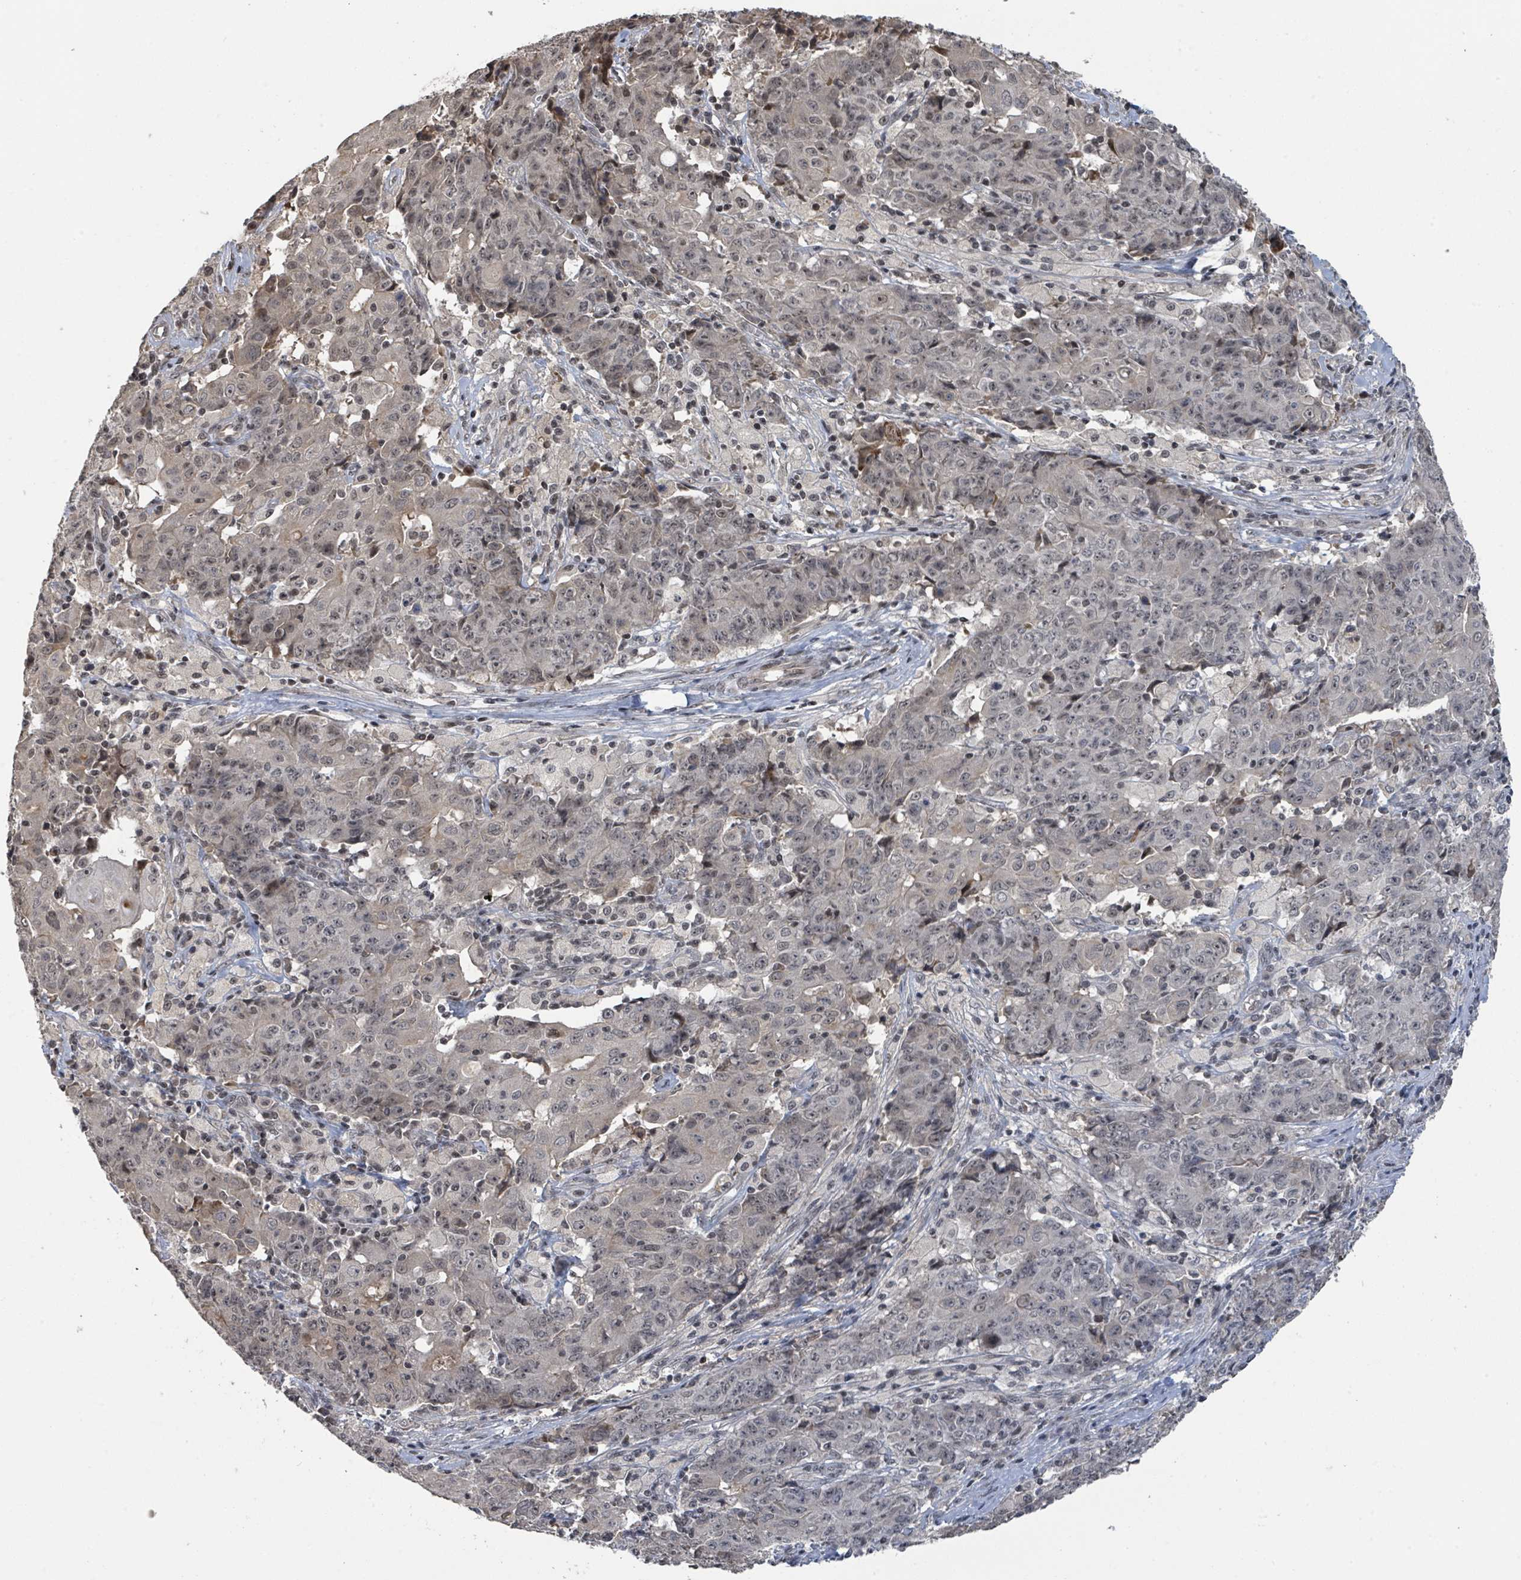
{"staining": {"intensity": "weak", "quantity": "25%-75%", "location": "nuclear"}, "tissue": "ovarian cancer", "cell_type": "Tumor cells", "image_type": "cancer", "snomed": [{"axis": "morphology", "description": "Carcinoma, endometroid"}, {"axis": "topography", "description": "Ovary"}], "caption": "This is an image of immunohistochemistry (IHC) staining of ovarian cancer, which shows weak positivity in the nuclear of tumor cells.", "gene": "ZBTB14", "patient": {"sex": "female", "age": 42}}